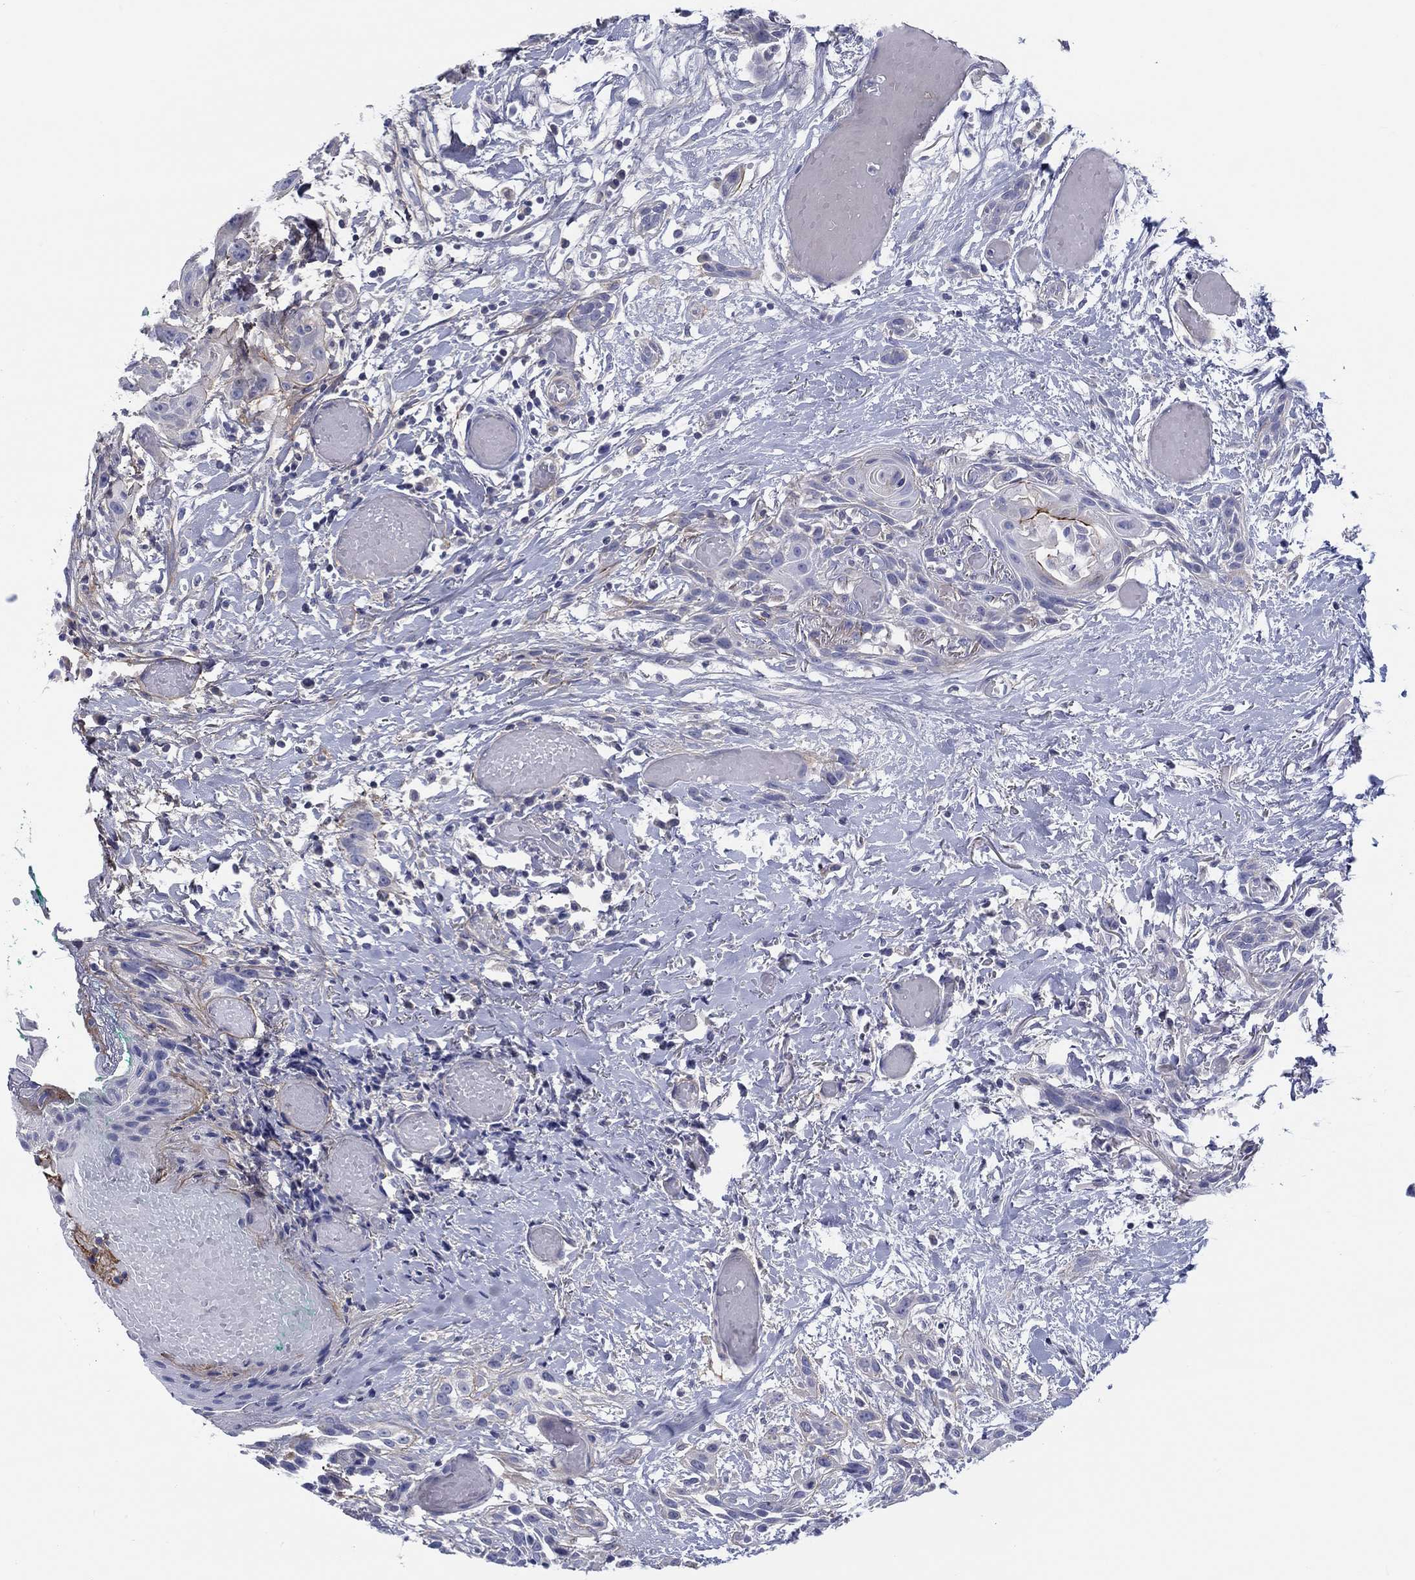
{"staining": {"intensity": "negative", "quantity": "none", "location": "none"}, "tissue": "head and neck cancer", "cell_type": "Tumor cells", "image_type": "cancer", "snomed": [{"axis": "morphology", "description": "Normal tissue, NOS"}, {"axis": "morphology", "description": "Squamous cell carcinoma, NOS"}, {"axis": "topography", "description": "Oral tissue"}, {"axis": "topography", "description": "Salivary gland"}, {"axis": "topography", "description": "Head-Neck"}], "caption": "Head and neck squamous cell carcinoma stained for a protein using IHC reveals no expression tumor cells.", "gene": "HAPLN4", "patient": {"sex": "female", "age": 62}}